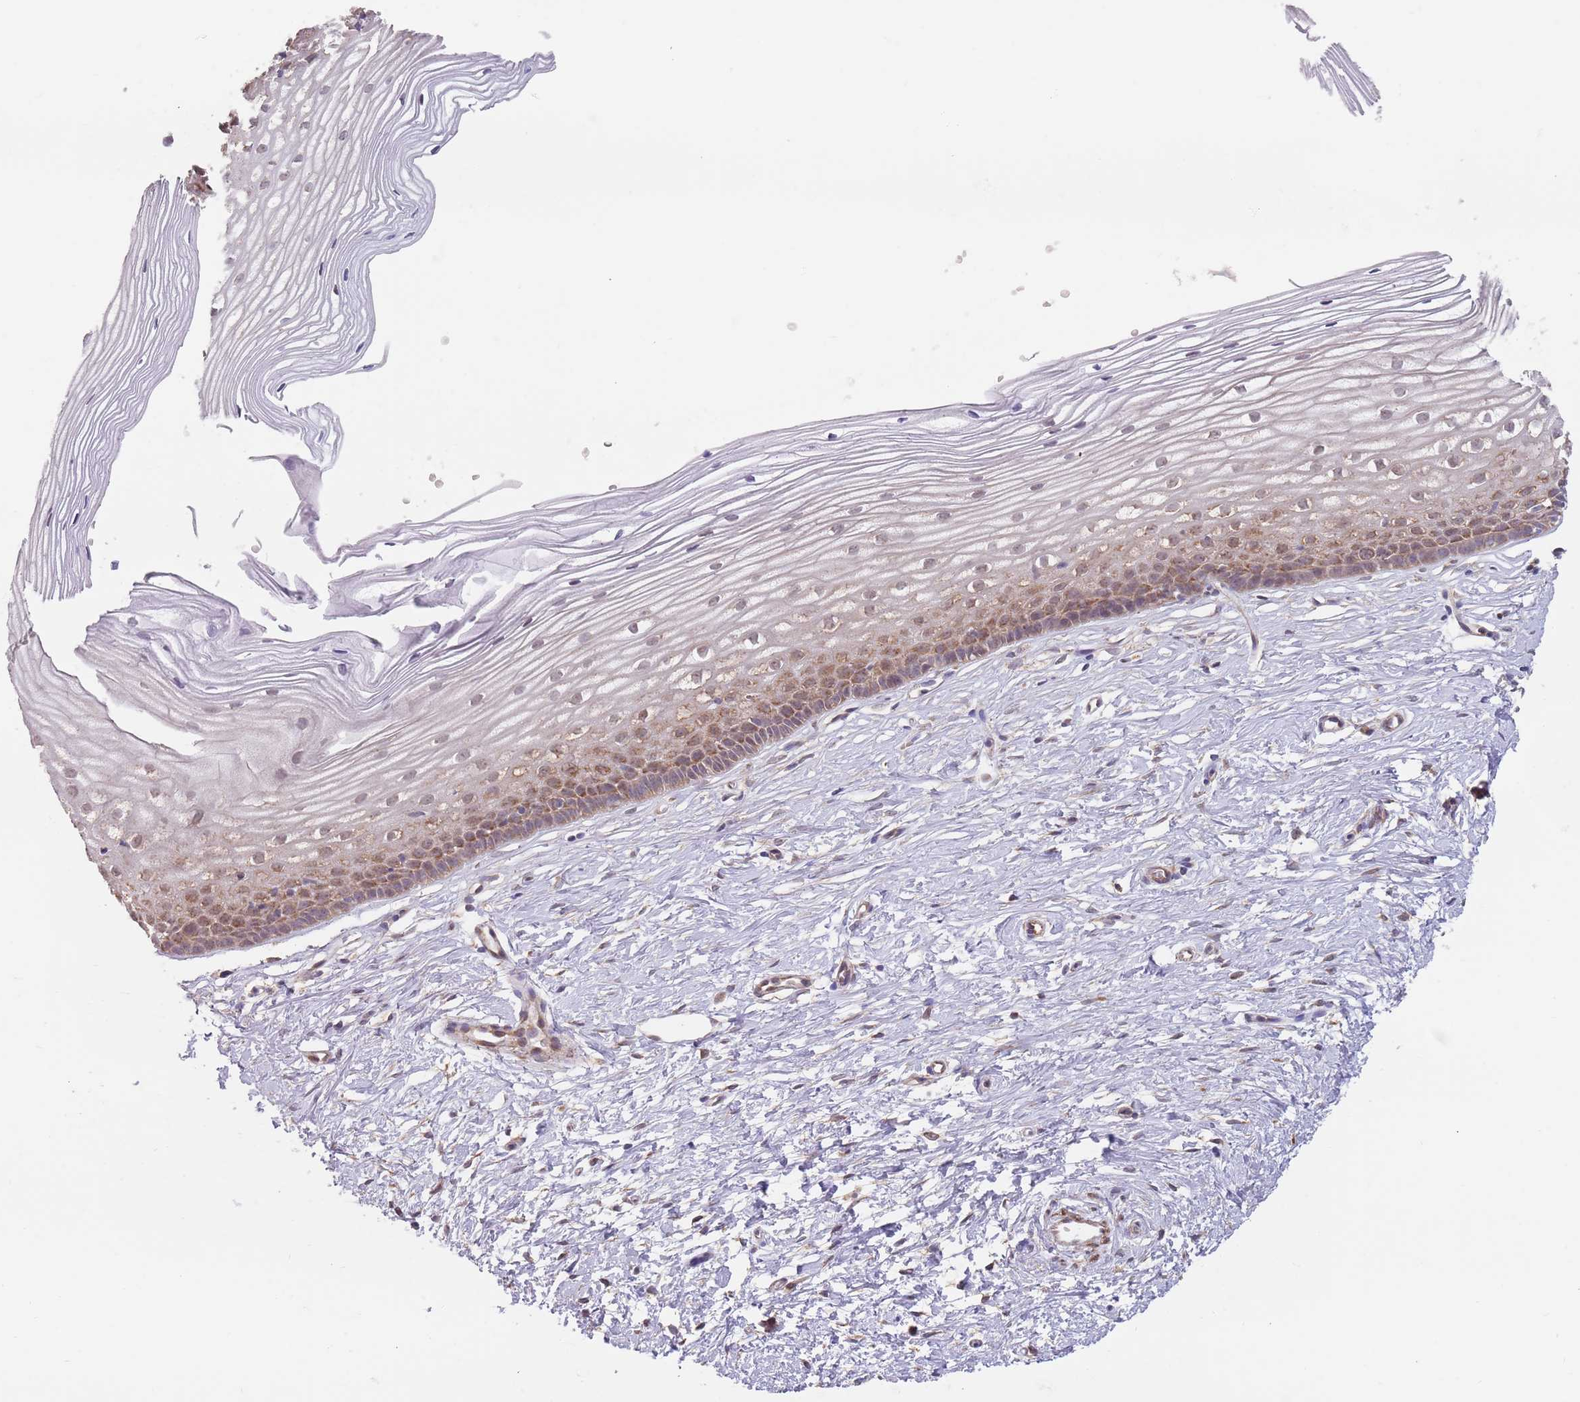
{"staining": {"intensity": "weak", "quantity": ">75%", "location": "cytoplasmic/membranous,nuclear"}, "tissue": "cervix", "cell_type": "Glandular cells", "image_type": "normal", "snomed": [{"axis": "morphology", "description": "Normal tissue, NOS"}, {"axis": "topography", "description": "Cervix"}], "caption": "Immunohistochemistry (IHC) (DAB) staining of benign cervix exhibits weak cytoplasmic/membranous,nuclear protein expression in approximately >75% of glandular cells.", "gene": "UQCC3", "patient": {"sex": "female", "age": 40}}